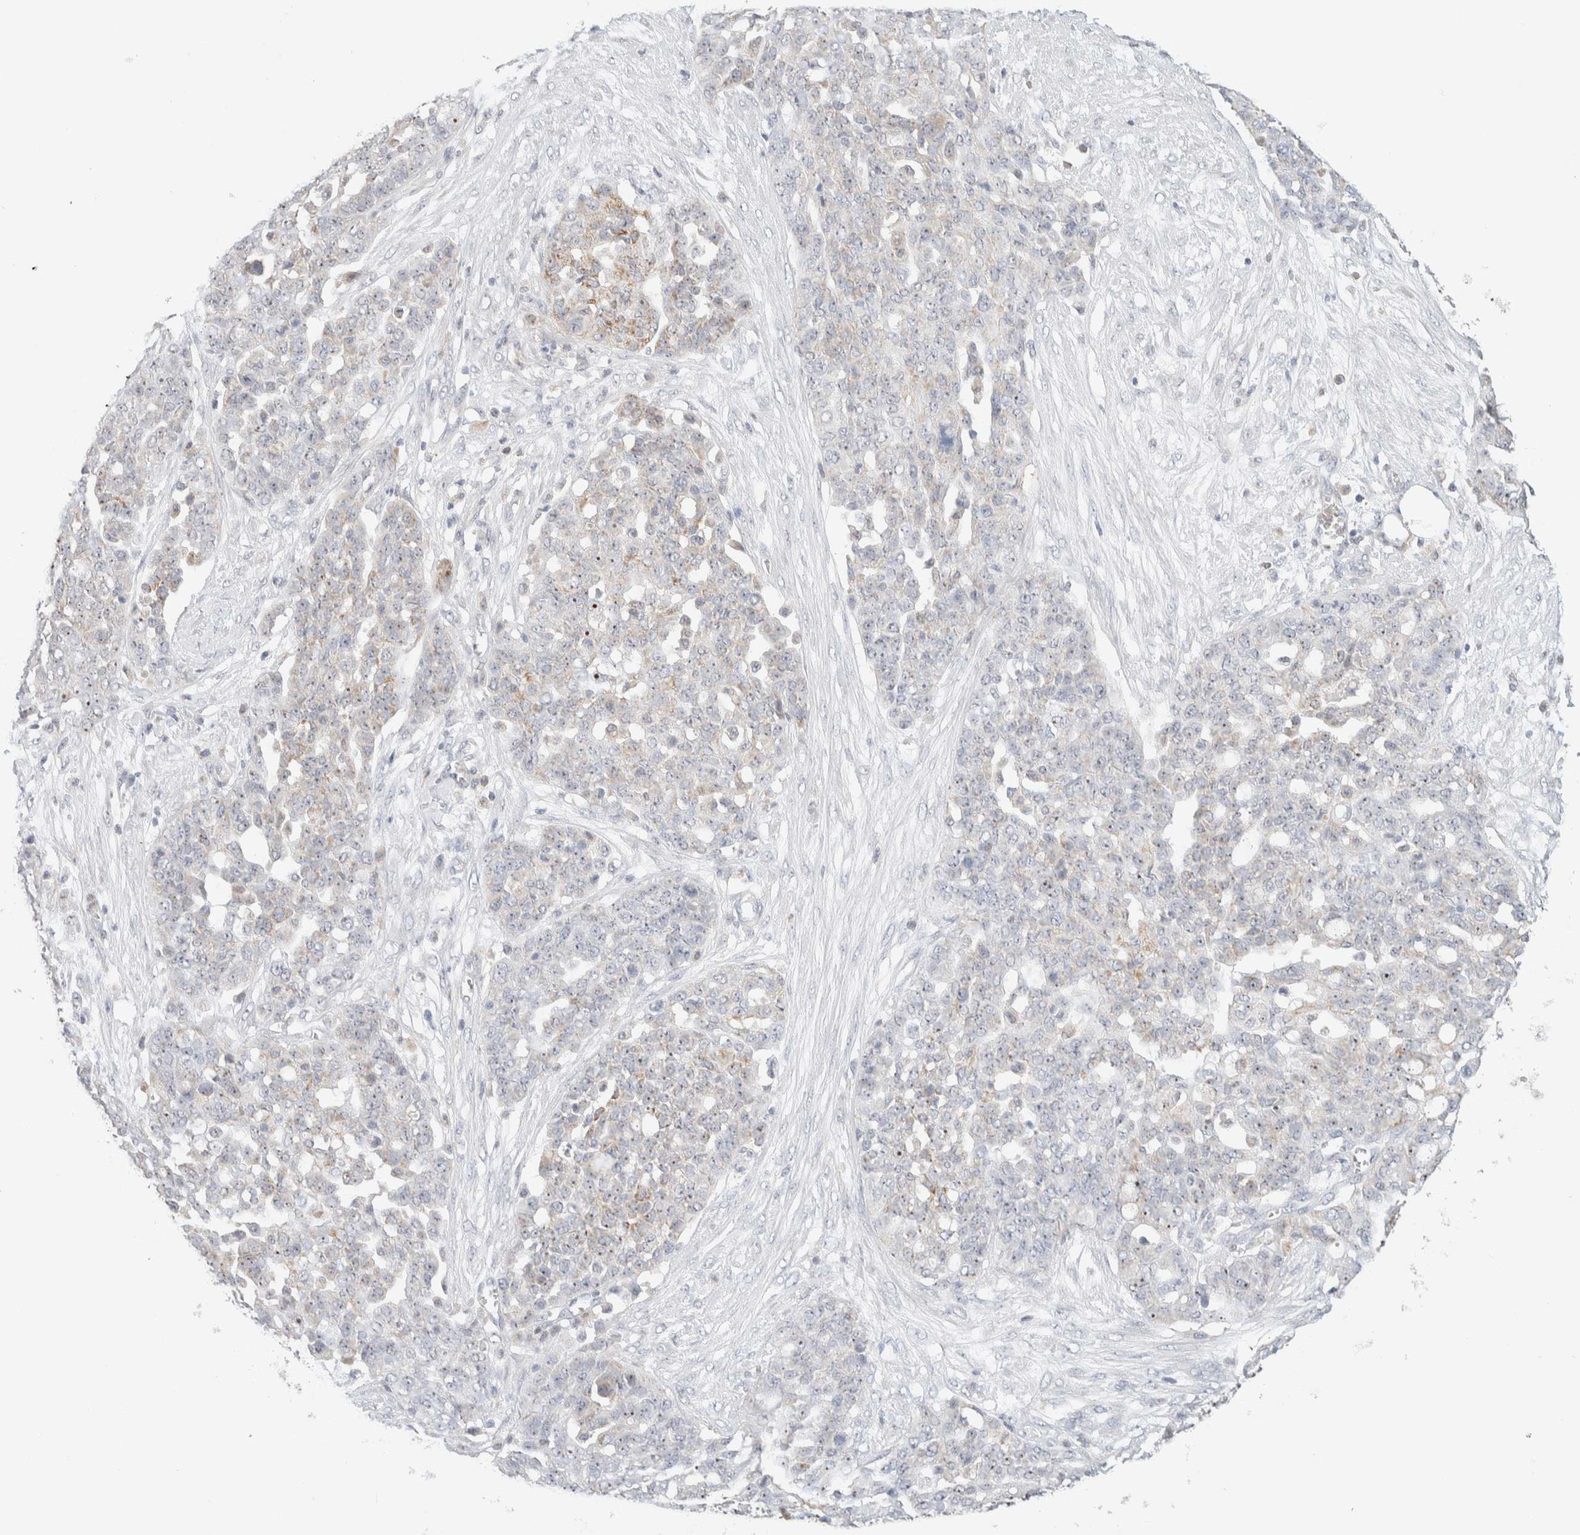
{"staining": {"intensity": "weak", "quantity": "<25%", "location": "cytoplasmic/membranous"}, "tissue": "ovarian cancer", "cell_type": "Tumor cells", "image_type": "cancer", "snomed": [{"axis": "morphology", "description": "Cystadenocarcinoma, serous, NOS"}, {"axis": "topography", "description": "Soft tissue"}, {"axis": "topography", "description": "Ovary"}], "caption": "Micrograph shows no significant protein staining in tumor cells of serous cystadenocarcinoma (ovarian).", "gene": "HDHD3", "patient": {"sex": "female", "age": 57}}